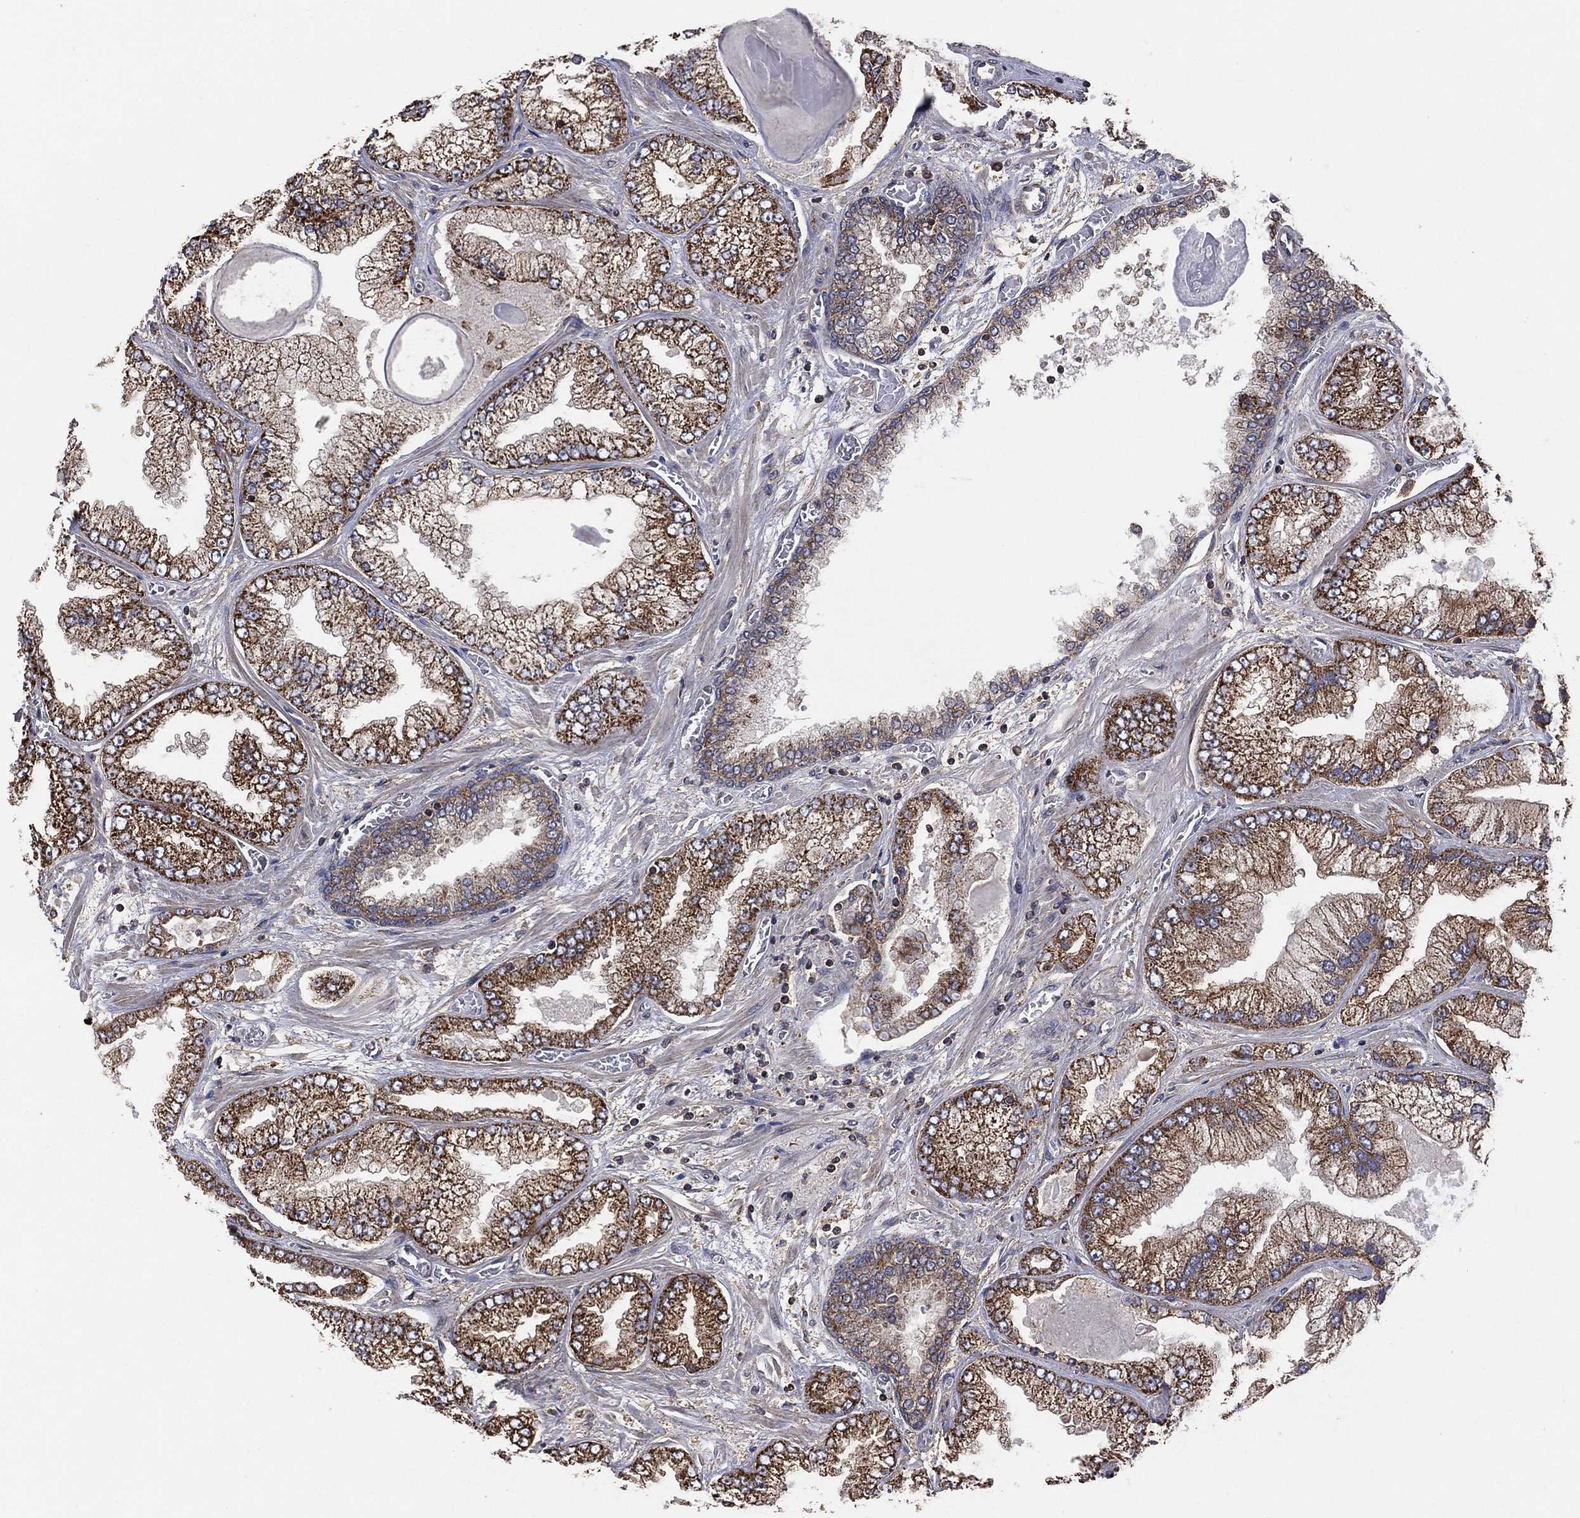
{"staining": {"intensity": "strong", "quantity": "25%-75%", "location": "cytoplasmic/membranous"}, "tissue": "prostate cancer", "cell_type": "Tumor cells", "image_type": "cancer", "snomed": [{"axis": "morphology", "description": "Adenocarcinoma, Low grade"}, {"axis": "topography", "description": "Prostate"}], "caption": "Immunohistochemistry (IHC) photomicrograph of neoplastic tissue: human low-grade adenocarcinoma (prostate) stained using immunohistochemistry (IHC) displays high levels of strong protein expression localized specifically in the cytoplasmic/membranous of tumor cells, appearing as a cytoplasmic/membranous brown color.", "gene": "LIMD1", "patient": {"sex": "male", "age": 57}}